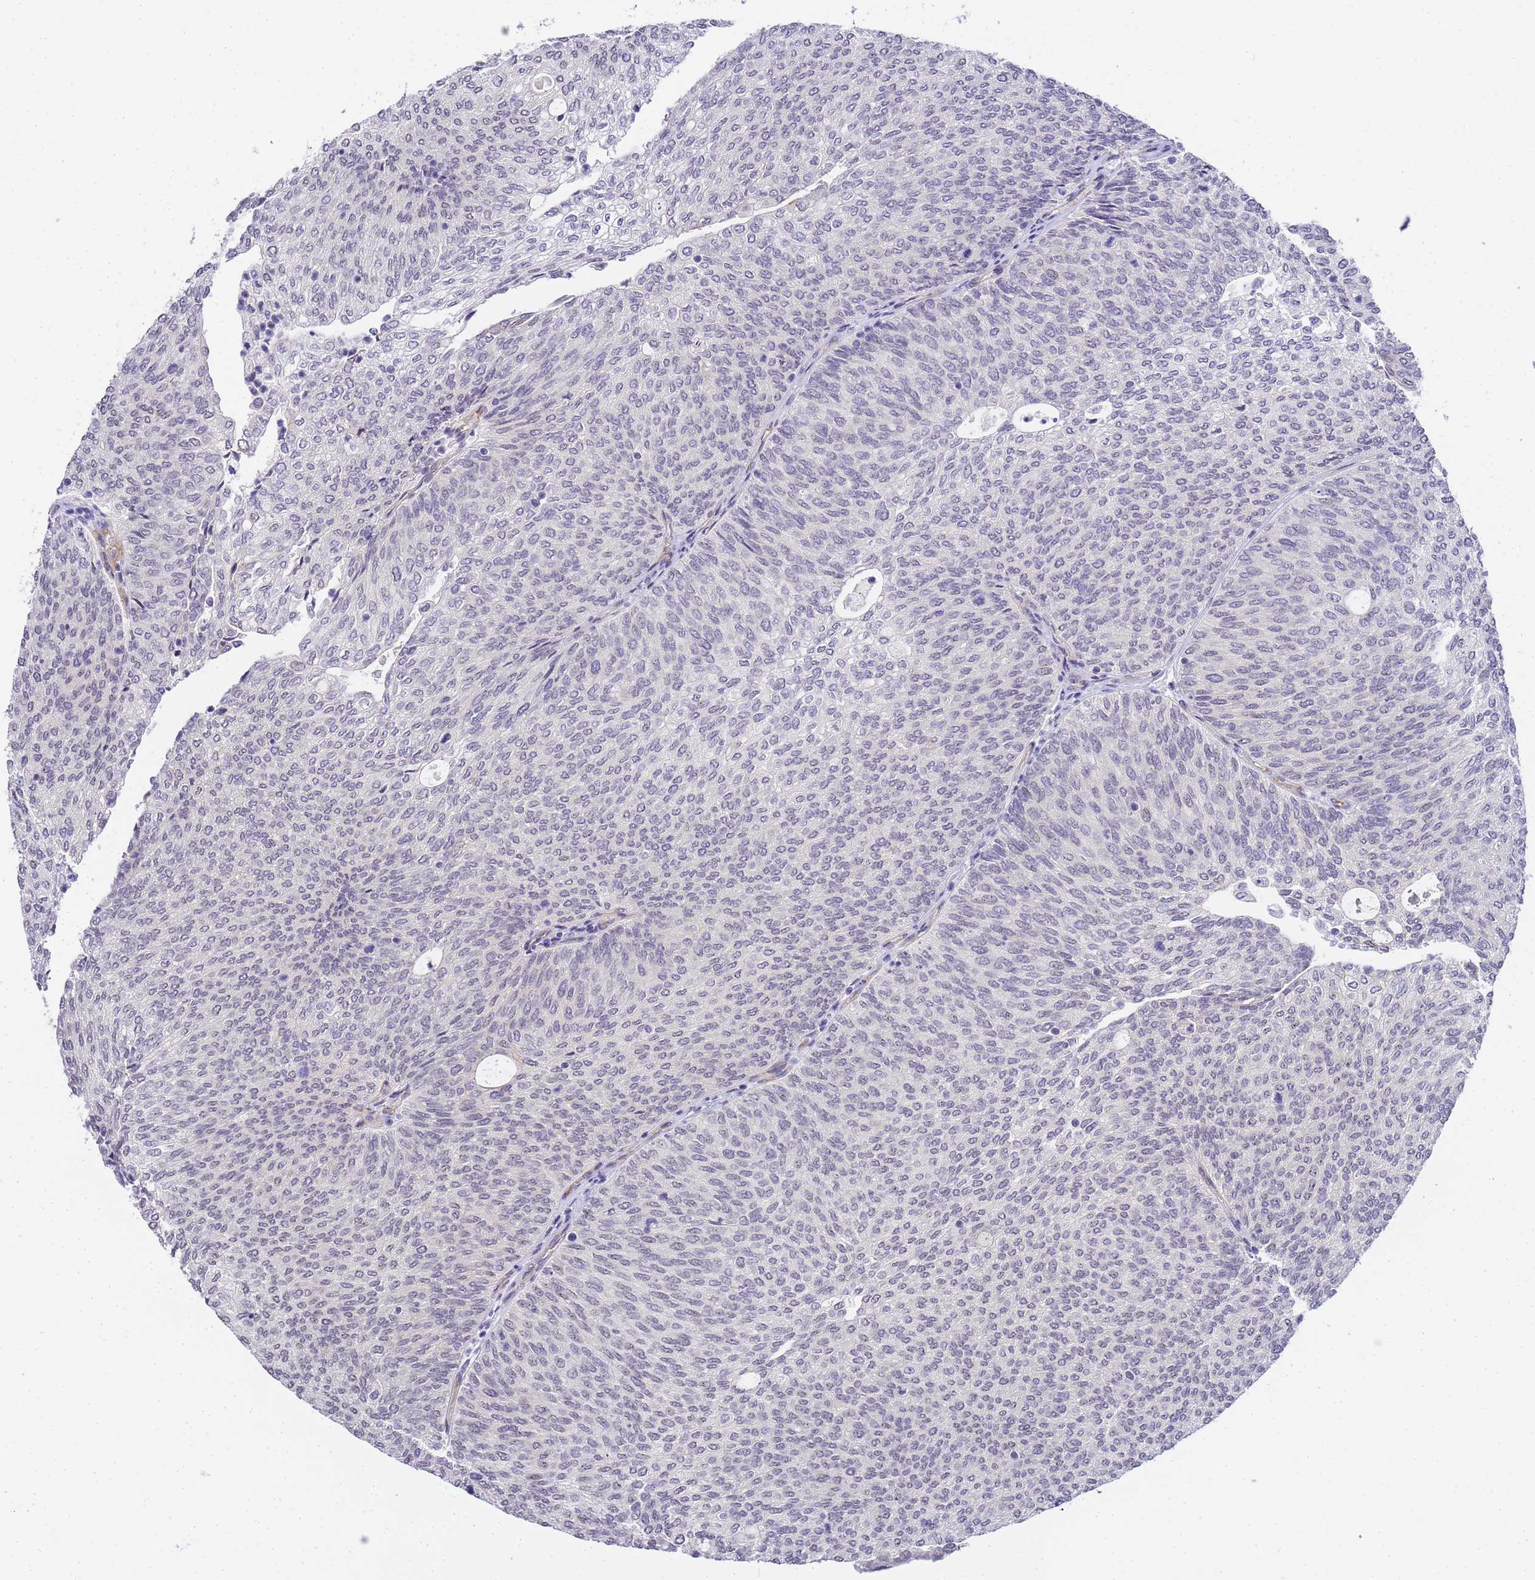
{"staining": {"intensity": "negative", "quantity": "none", "location": "none"}, "tissue": "urothelial cancer", "cell_type": "Tumor cells", "image_type": "cancer", "snomed": [{"axis": "morphology", "description": "Urothelial carcinoma, Low grade"}, {"axis": "topography", "description": "Urinary bladder"}], "caption": "A histopathology image of human urothelial carcinoma (low-grade) is negative for staining in tumor cells.", "gene": "GON4L", "patient": {"sex": "female", "age": 79}}